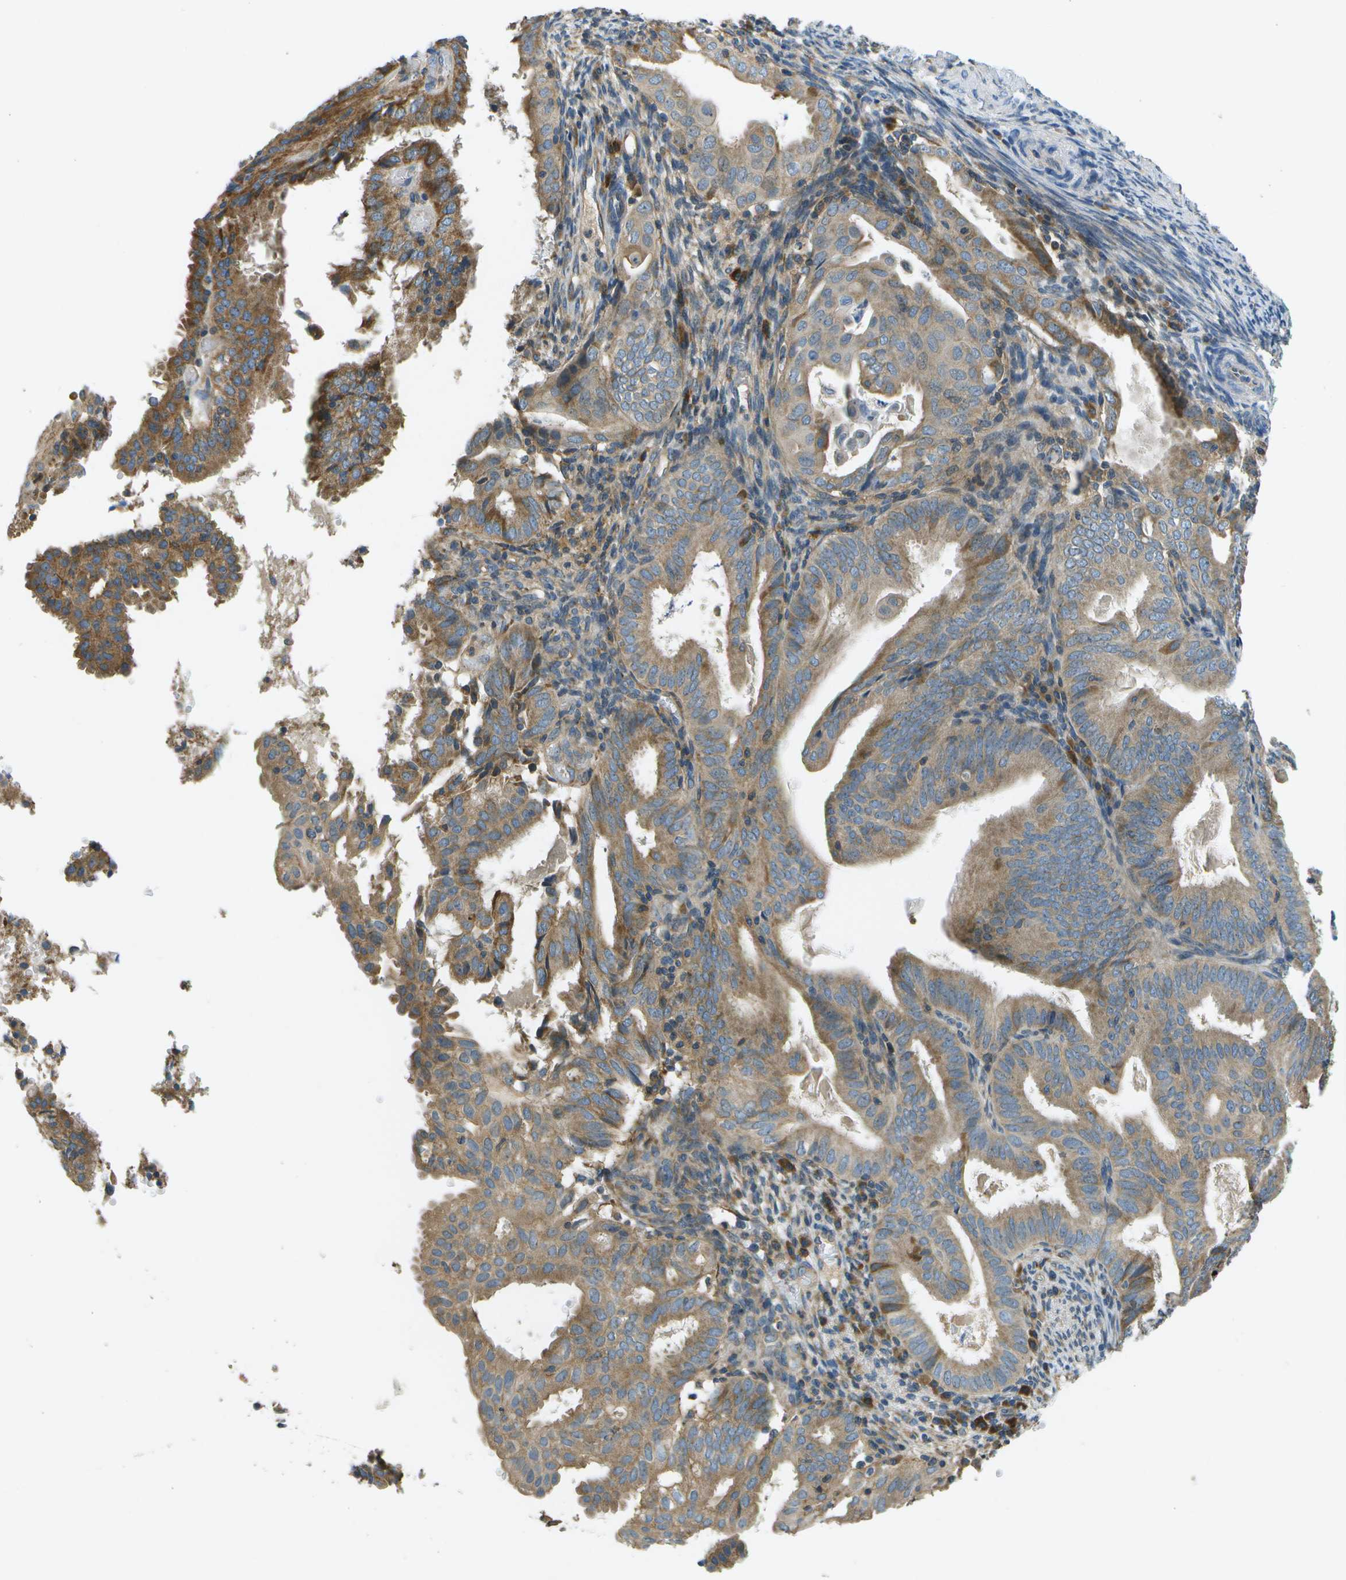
{"staining": {"intensity": "moderate", "quantity": "25%-75%", "location": "cytoplasmic/membranous"}, "tissue": "endometrial cancer", "cell_type": "Tumor cells", "image_type": "cancer", "snomed": [{"axis": "morphology", "description": "Adenocarcinoma, NOS"}, {"axis": "topography", "description": "Endometrium"}], "caption": "Immunohistochemical staining of human endometrial cancer (adenocarcinoma) displays moderate cytoplasmic/membranous protein positivity in about 25%-75% of tumor cells. (DAB IHC, brown staining for protein, blue staining for nuclei).", "gene": "SAMSN1", "patient": {"sex": "female", "age": 58}}